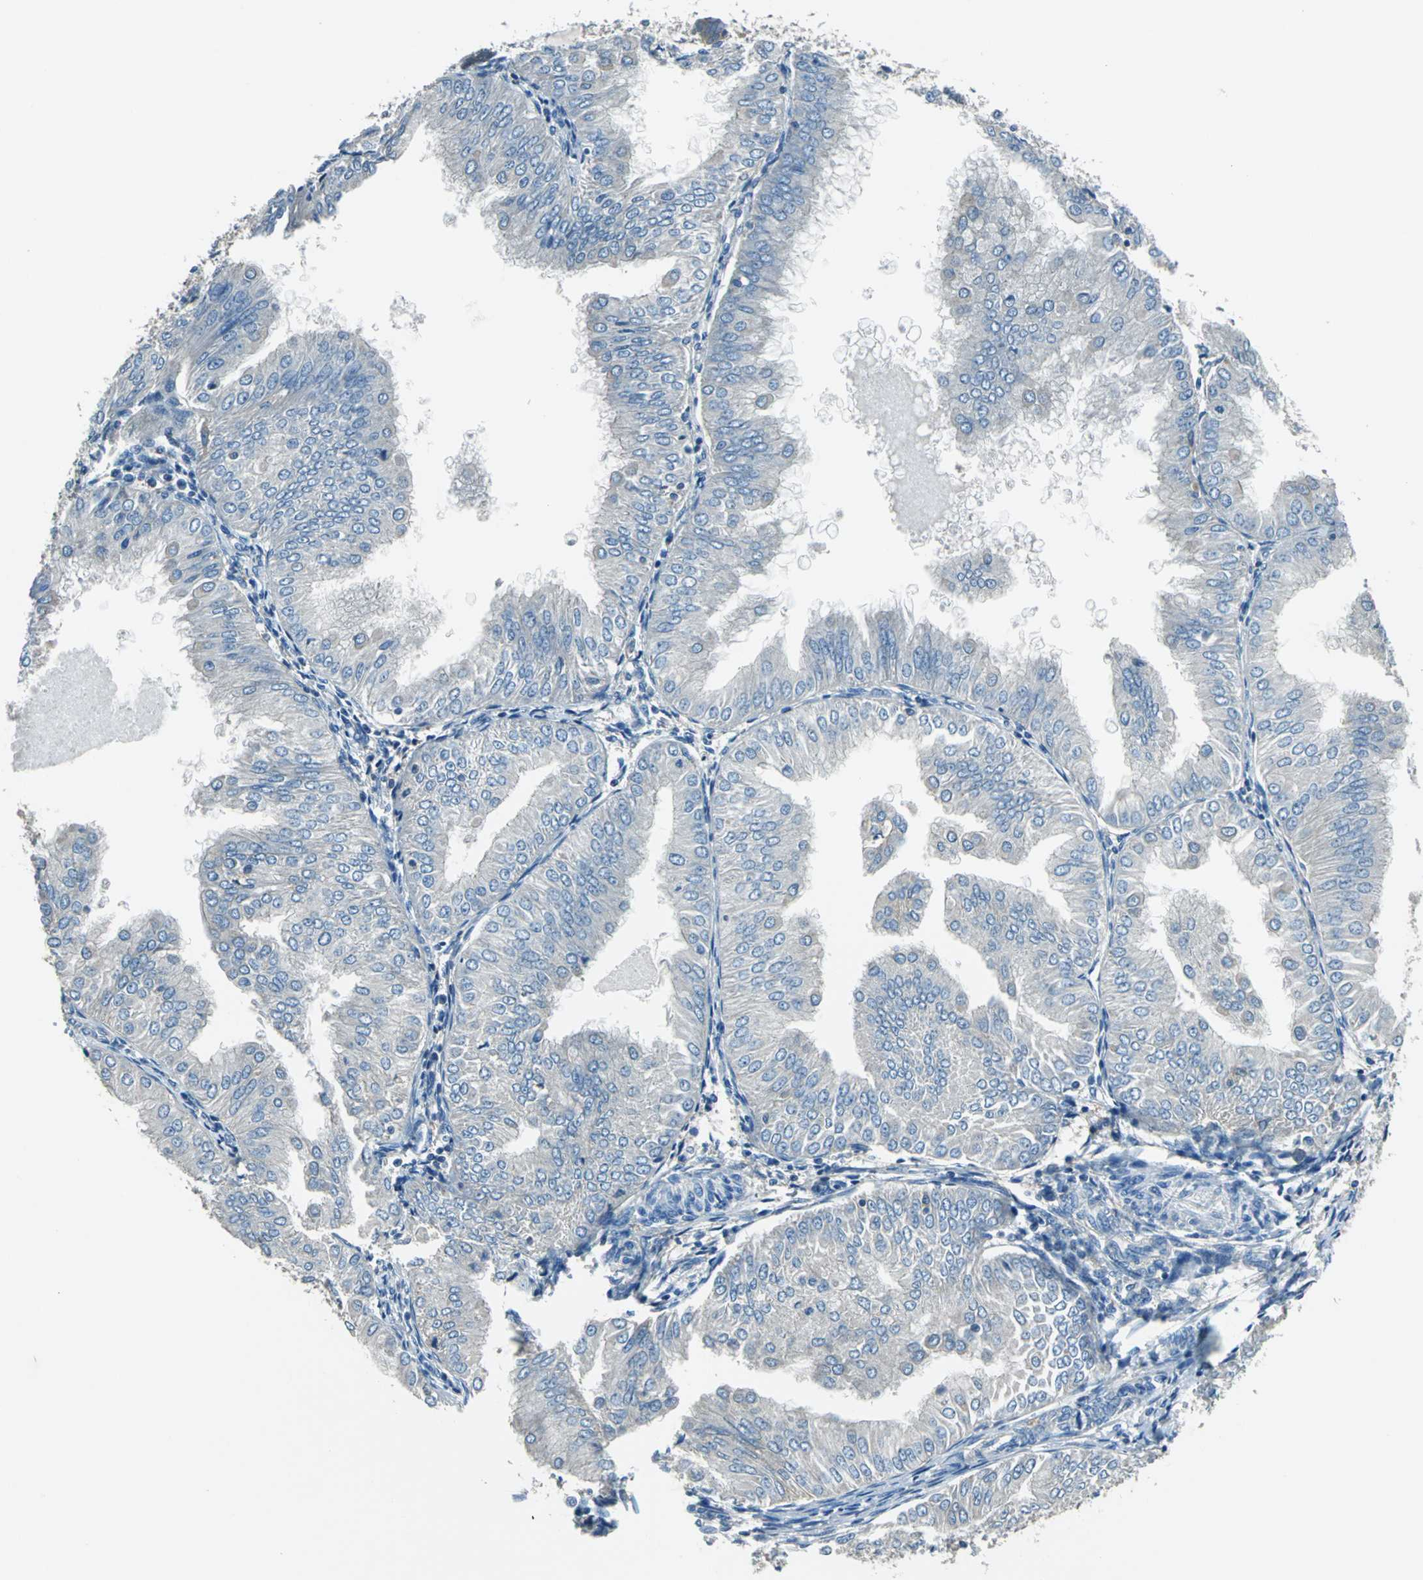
{"staining": {"intensity": "negative", "quantity": "none", "location": "none"}, "tissue": "endometrial cancer", "cell_type": "Tumor cells", "image_type": "cancer", "snomed": [{"axis": "morphology", "description": "Adenocarcinoma, NOS"}, {"axis": "topography", "description": "Endometrium"}], "caption": "This is an immunohistochemistry photomicrograph of endometrial cancer (adenocarcinoma). There is no expression in tumor cells.", "gene": "PRKCA", "patient": {"sex": "female", "age": 53}}